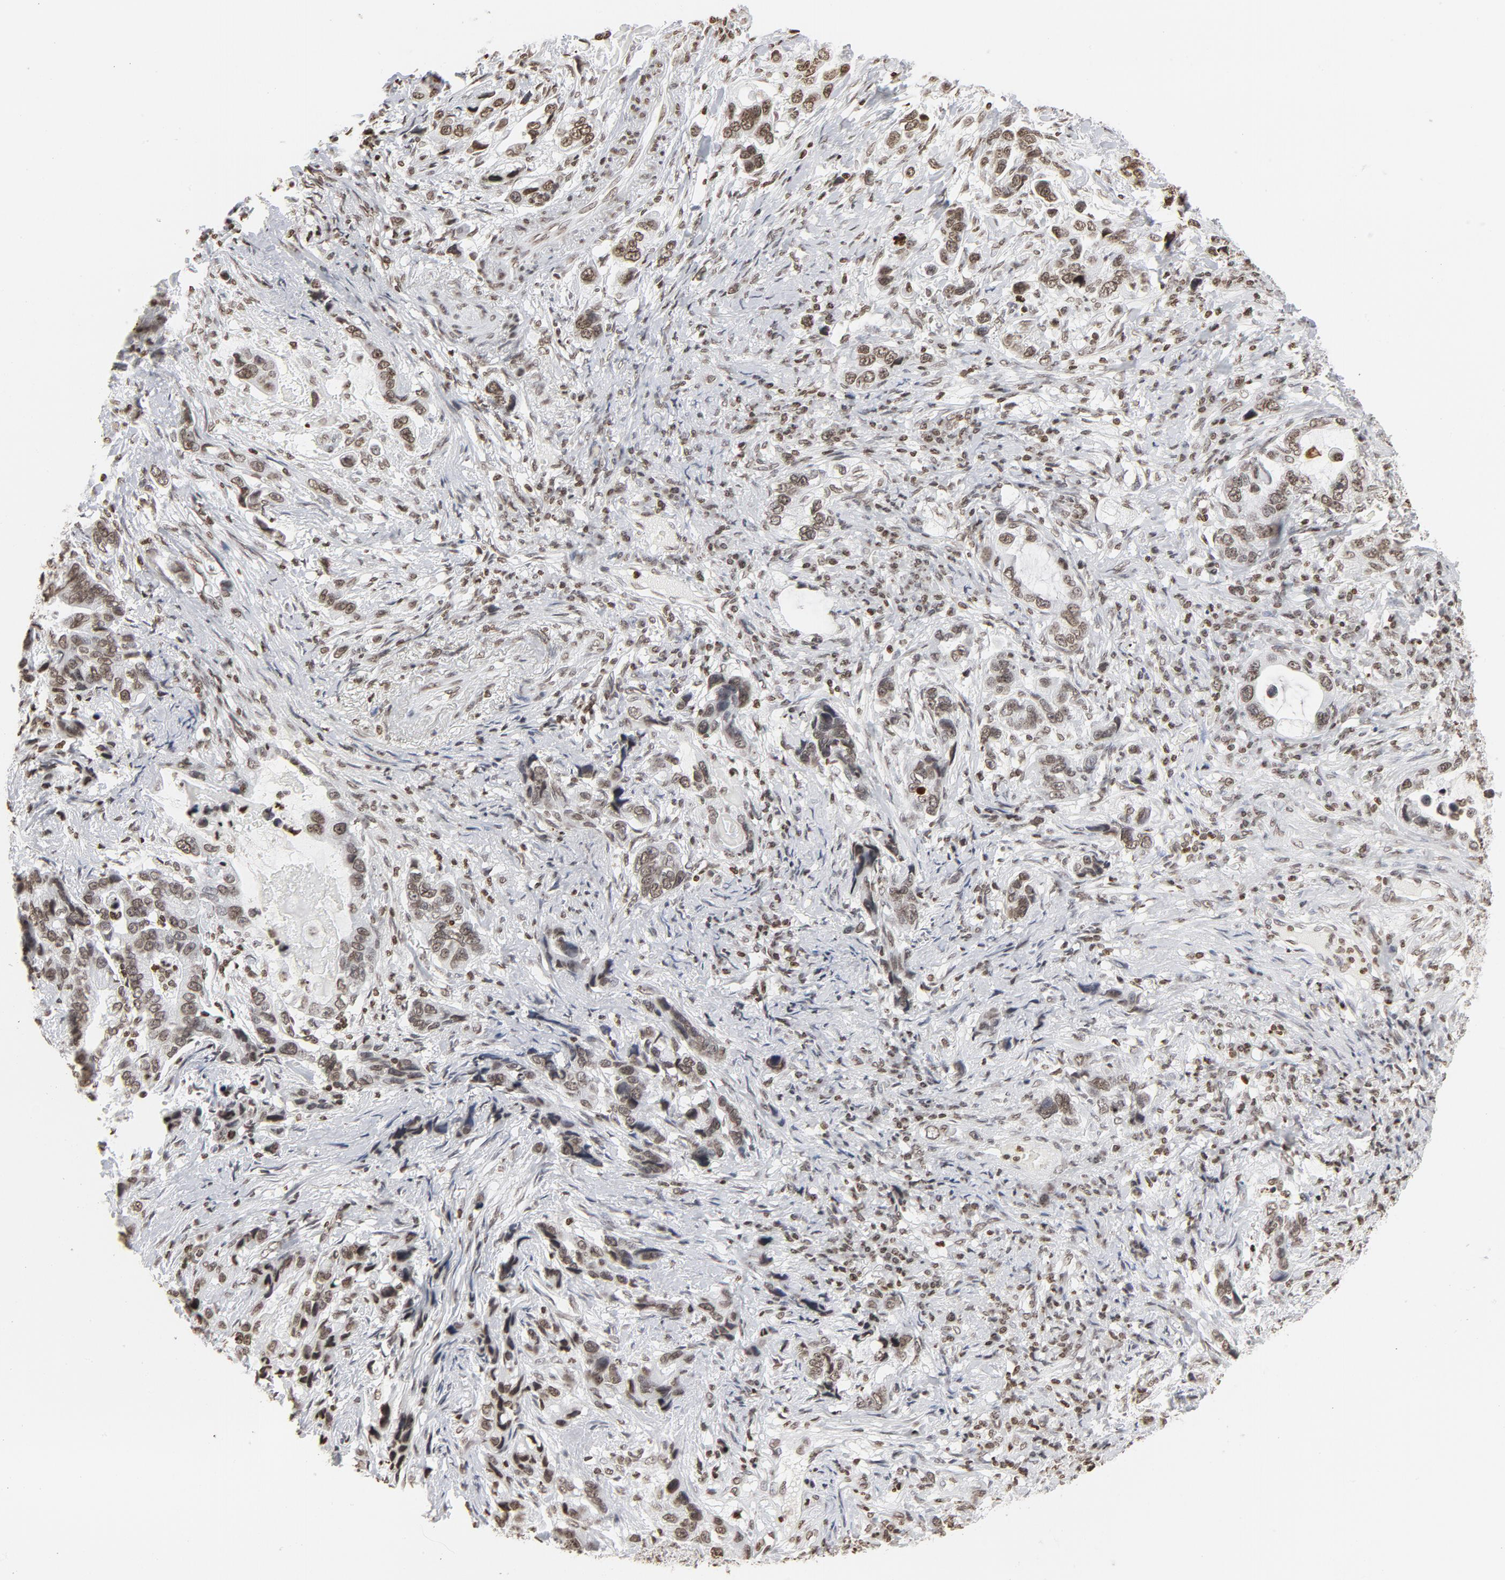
{"staining": {"intensity": "weak", "quantity": ">75%", "location": "nuclear"}, "tissue": "stomach cancer", "cell_type": "Tumor cells", "image_type": "cancer", "snomed": [{"axis": "morphology", "description": "Adenocarcinoma, NOS"}, {"axis": "topography", "description": "Stomach, lower"}], "caption": "Immunohistochemical staining of stomach adenocarcinoma reveals weak nuclear protein expression in approximately >75% of tumor cells.", "gene": "H2AC12", "patient": {"sex": "female", "age": 93}}